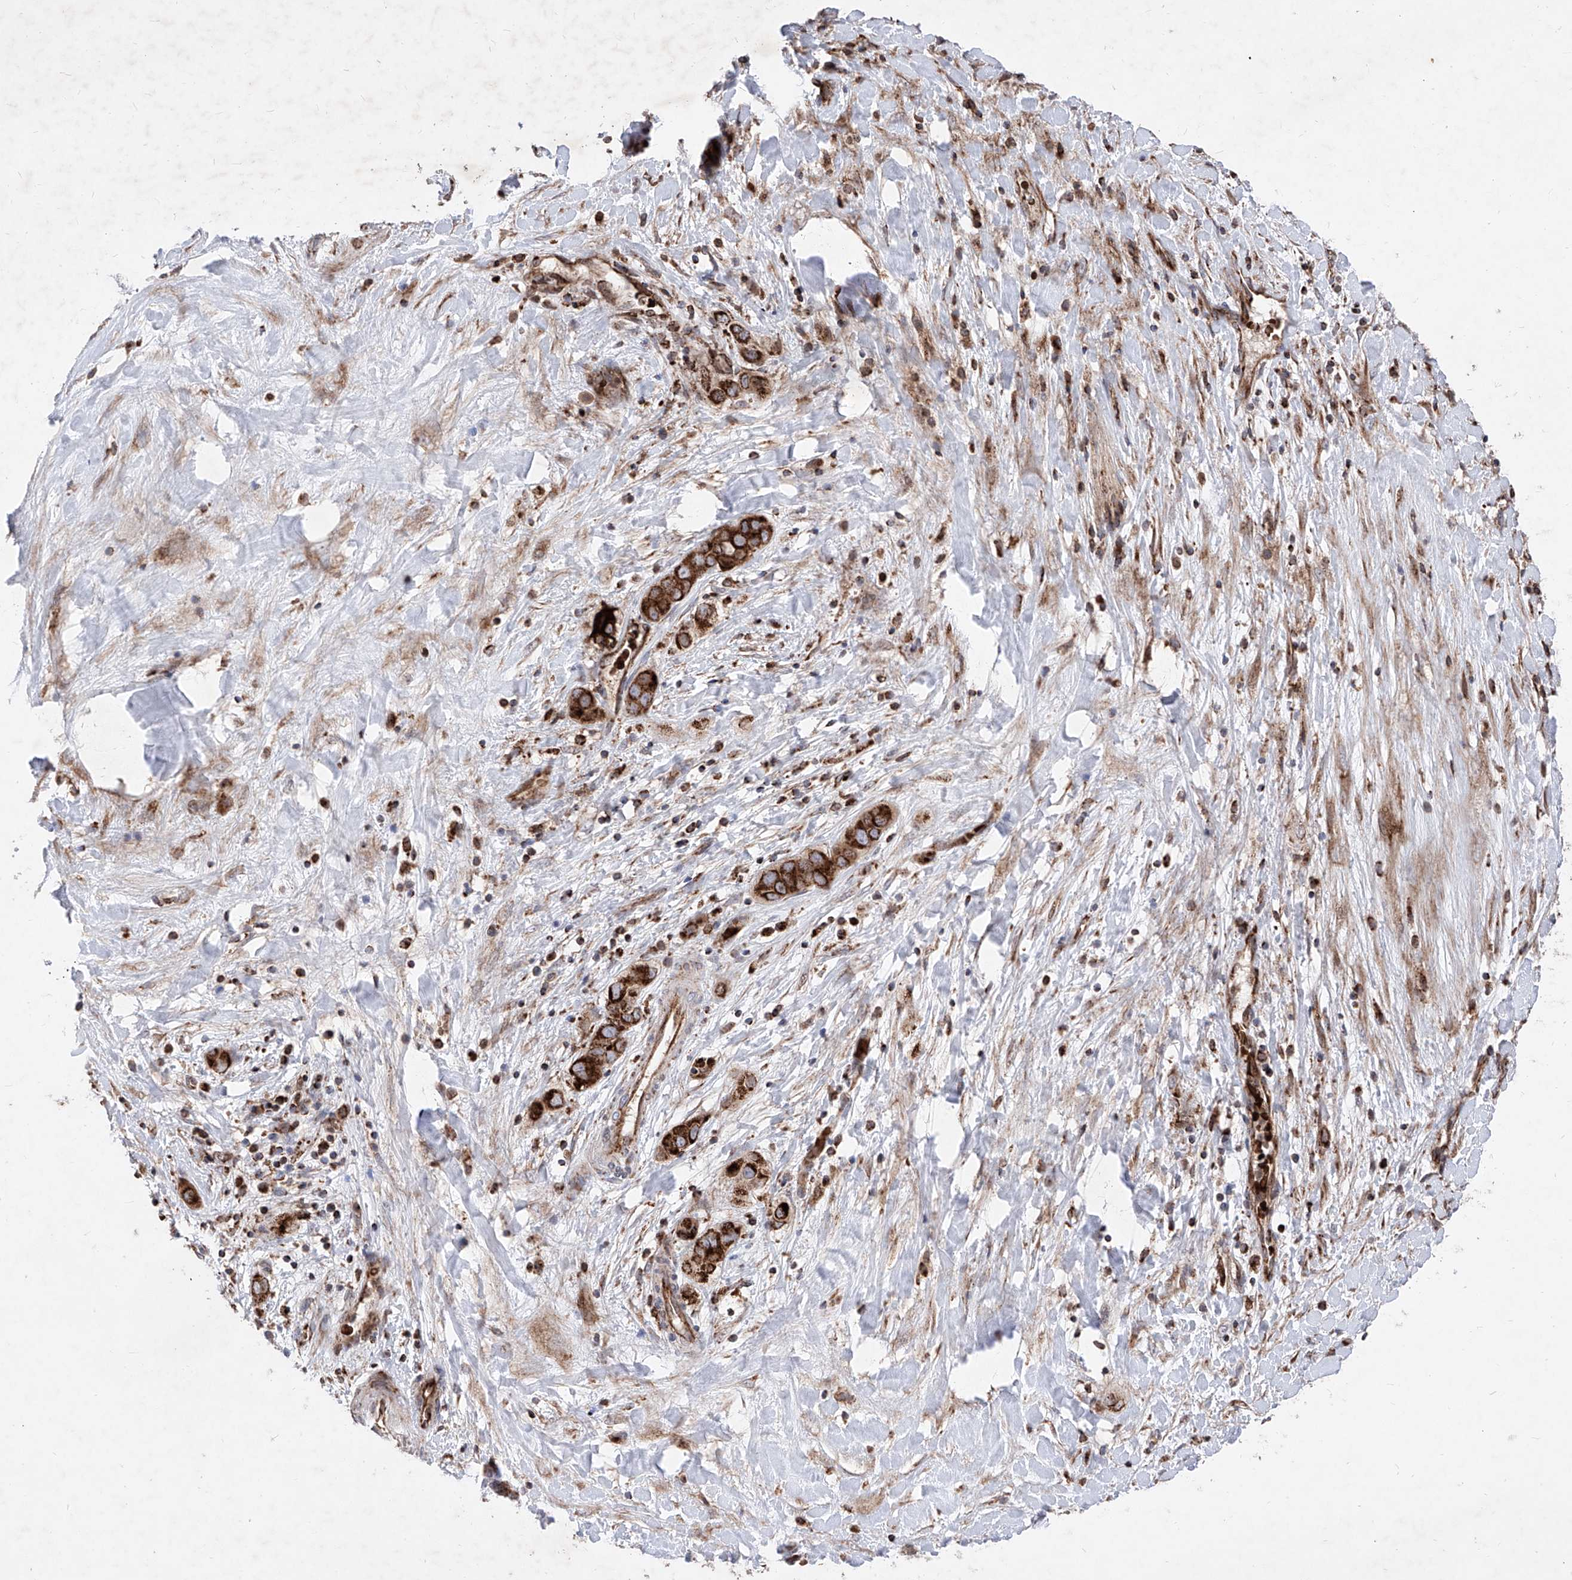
{"staining": {"intensity": "strong", "quantity": ">75%", "location": "cytoplasmic/membranous"}, "tissue": "liver cancer", "cell_type": "Tumor cells", "image_type": "cancer", "snomed": [{"axis": "morphology", "description": "Cholangiocarcinoma"}, {"axis": "topography", "description": "Liver"}], "caption": "Immunohistochemistry (IHC) photomicrograph of human liver cholangiocarcinoma stained for a protein (brown), which exhibits high levels of strong cytoplasmic/membranous expression in approximately >75% of tumor cells.", "gene": "SEMA6A", "patient": {"sex": "female", "age": 52}}